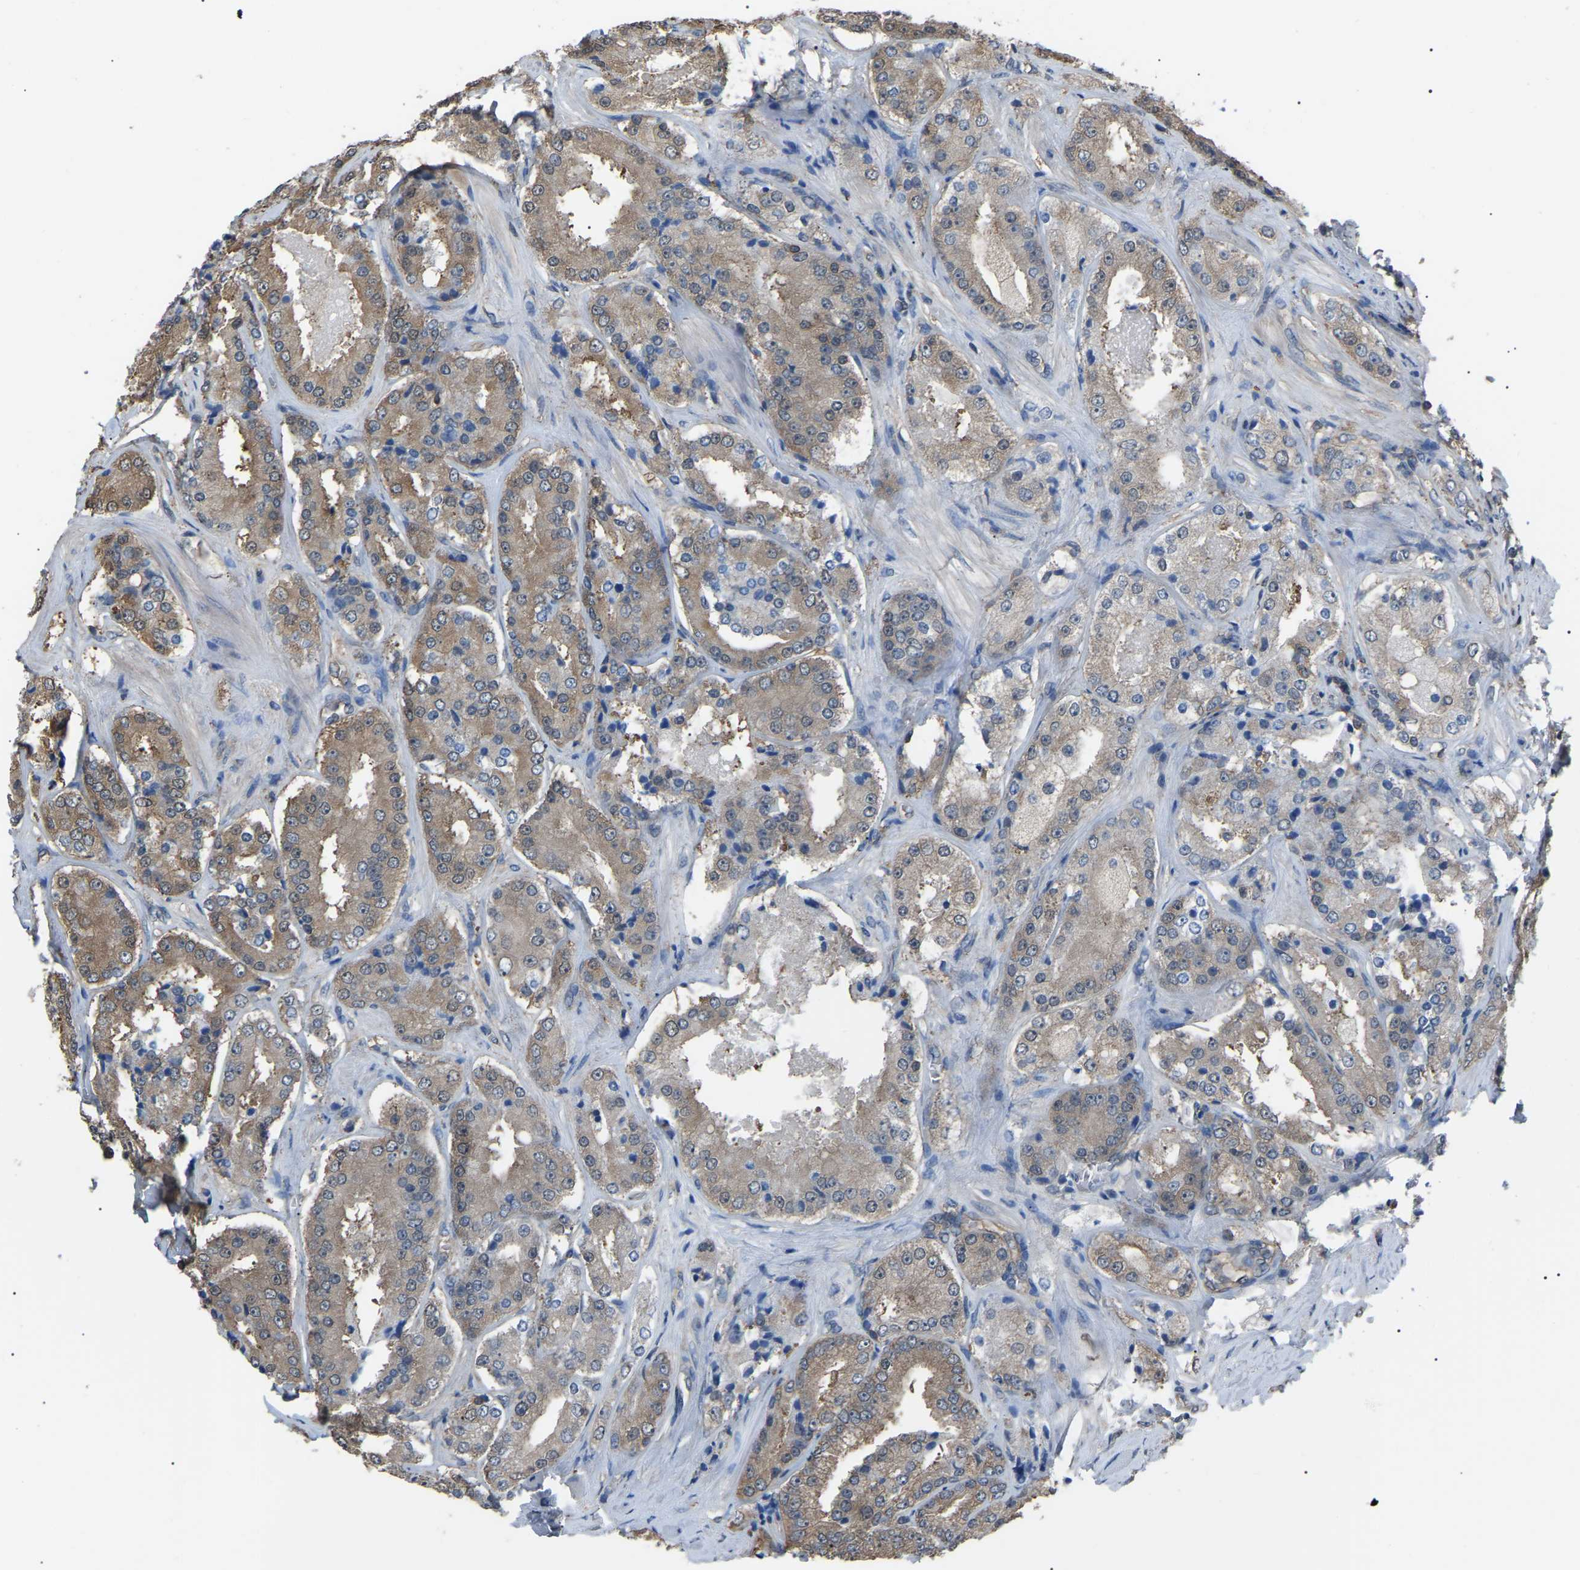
{"staining": {"intensity": "weak", "quantity": ">75%", "location": "cytoplasmic/membranous"}, "tissue": "prostate cancer", "cell_type": "Tumor cells", "image_type": "cancer", "snomed": [{"axis": "morphology", "description": "Adenocarcinoma, High grade"}, {"axis": "topography", "description": "Prostate"}], "caption": "Prostate cancer stained with DAB (3,3'-diaminobenzidine) immunohistochemistry (IHC) demonstrates low levels of weak cytoplasmic/membranous expression in about >75% of tumor cells.", "gene": "PDCD5", "patient": {"sex": "male", "age": 65}}